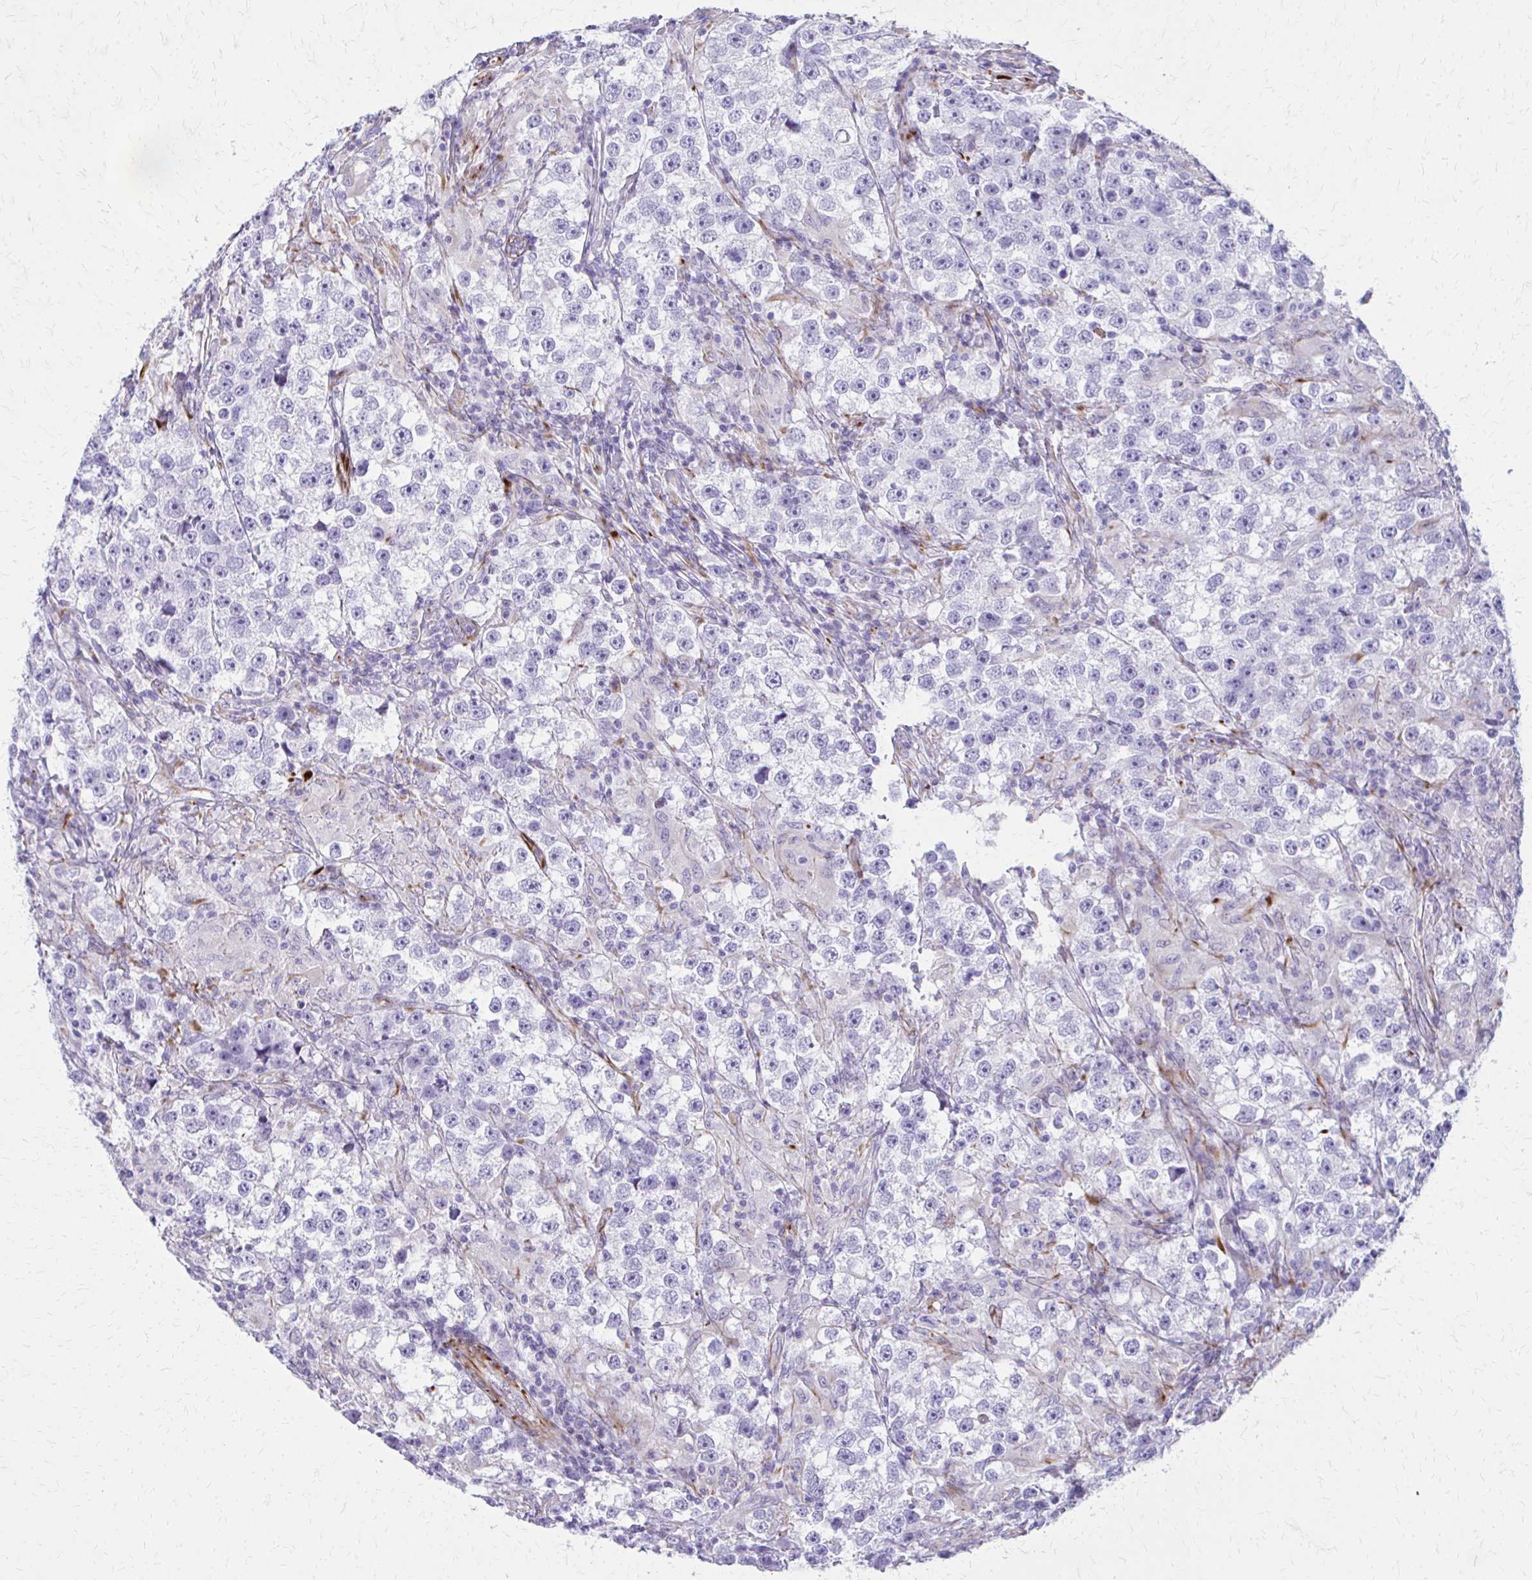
{"staining": {"intensity": "negative", "quantity": "none", "location": "none"}, "tissue": "testis cancer", "cell_type": "Tumor cells", "image_type": "cancer", "snomed": [{"axis": "morphology", "description": "Seminoma, NOS"}, {"axis": "topography", "description": "Testis"}], "caption": "DAB (3,3'-diaminobenzidine) immunohistochemical staining of human testis cancer shows no significant staining in tumor cells.", "gene": "TRIM6", "patient": {"sex": "male", "age": 46}}